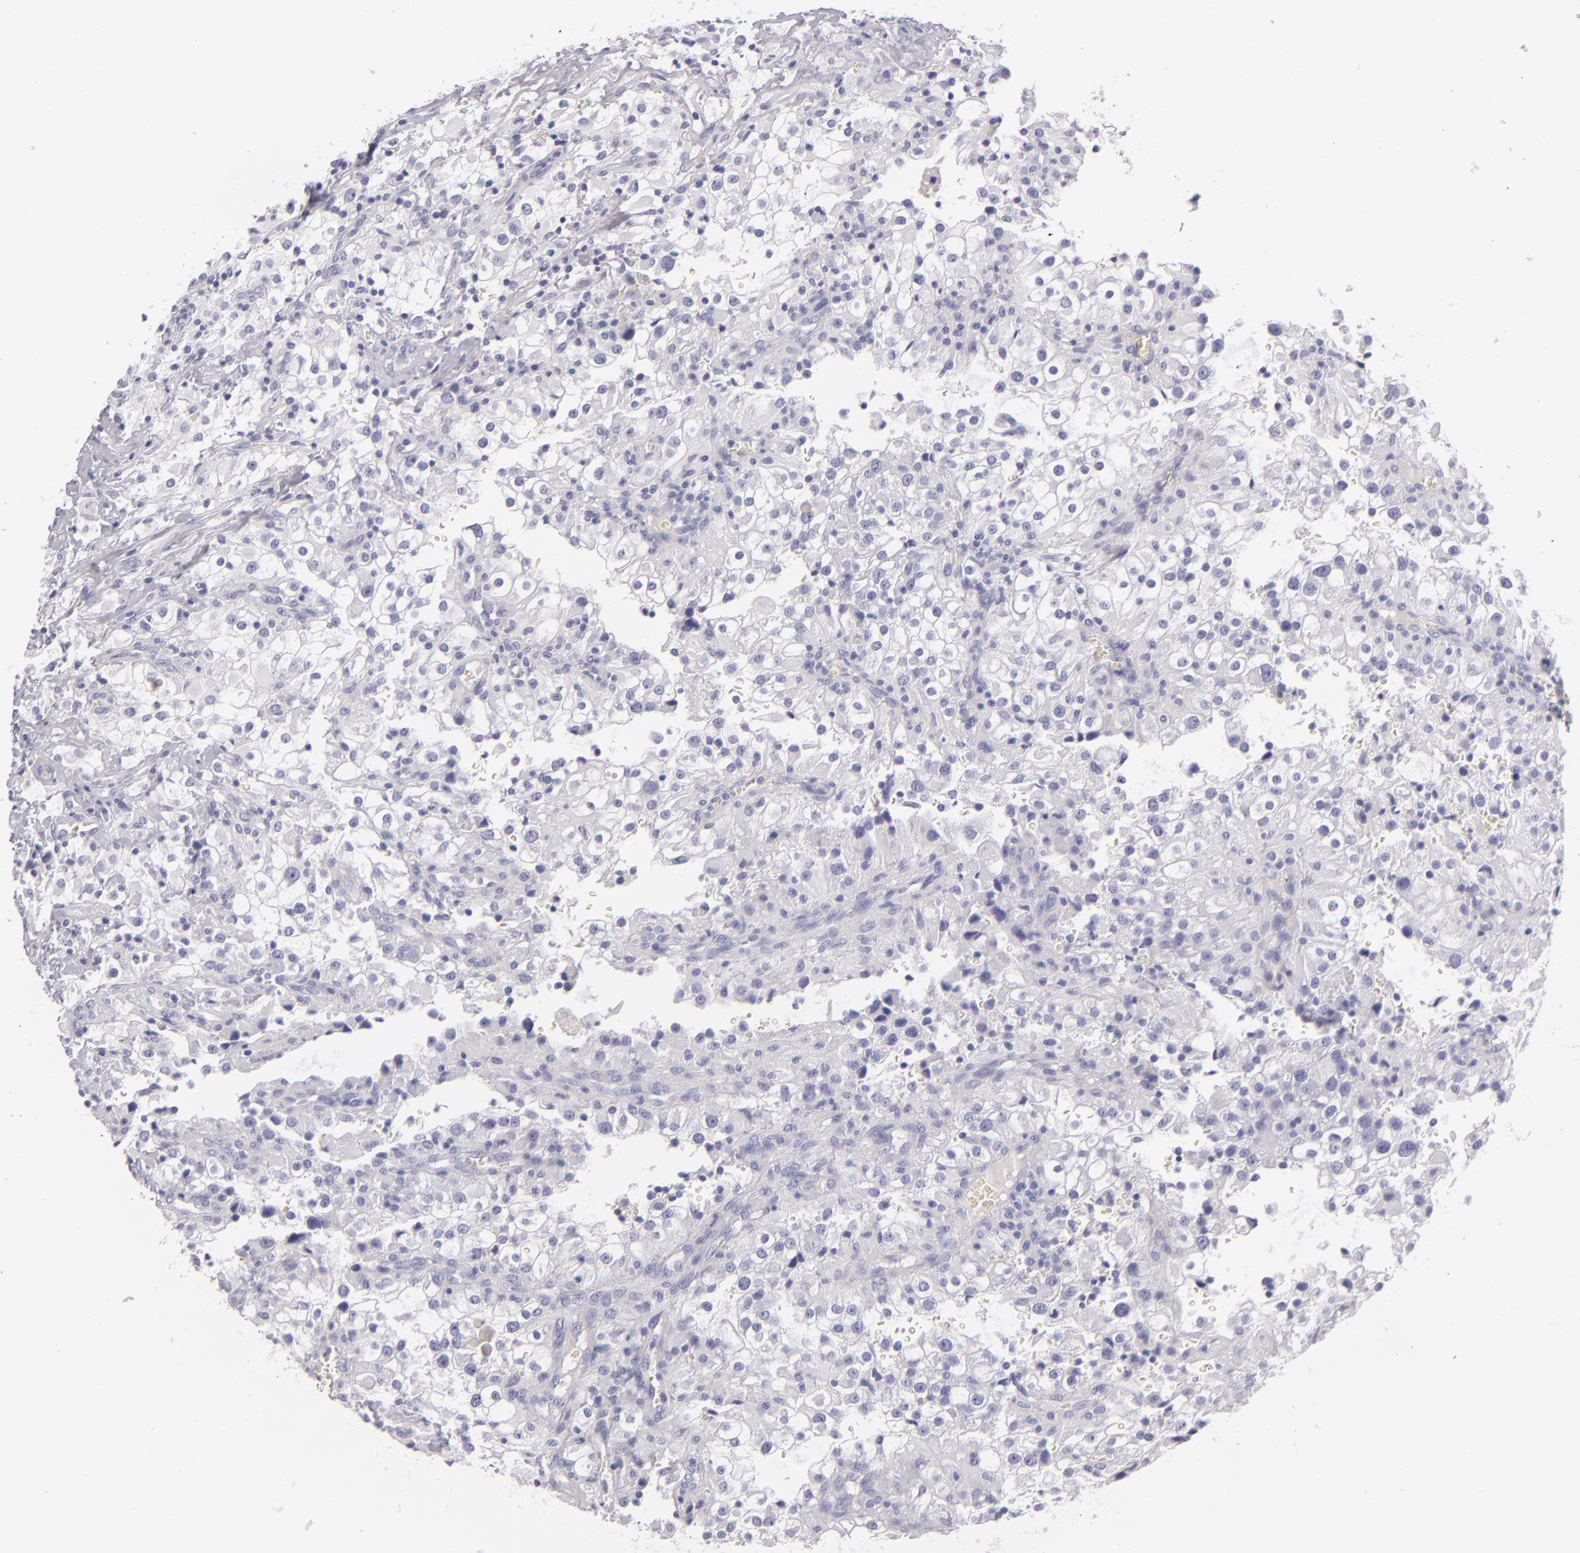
{"staining": {"intensity": "negative", "quantity": "none", "location": "none"}, "tissue": "renal cancer", "cell_type": "Tumor cells", "image_type": "cancer", "snomed": [{"axis": "morphology", "description": "Adenocarcinoma, NOS"}, {"axis": "topography", "description": "Kidney"}], "caption": "The IHC histopathology image has no significant positivity in tumor cells of renal cancer (adenocarcinoma) tissue. The staining is performed using DAB brown chromogen with nuclei counter-stained in using hematoxylin.", "gene": "FABP1", "patient": {"sex": "female", "age": 52}}